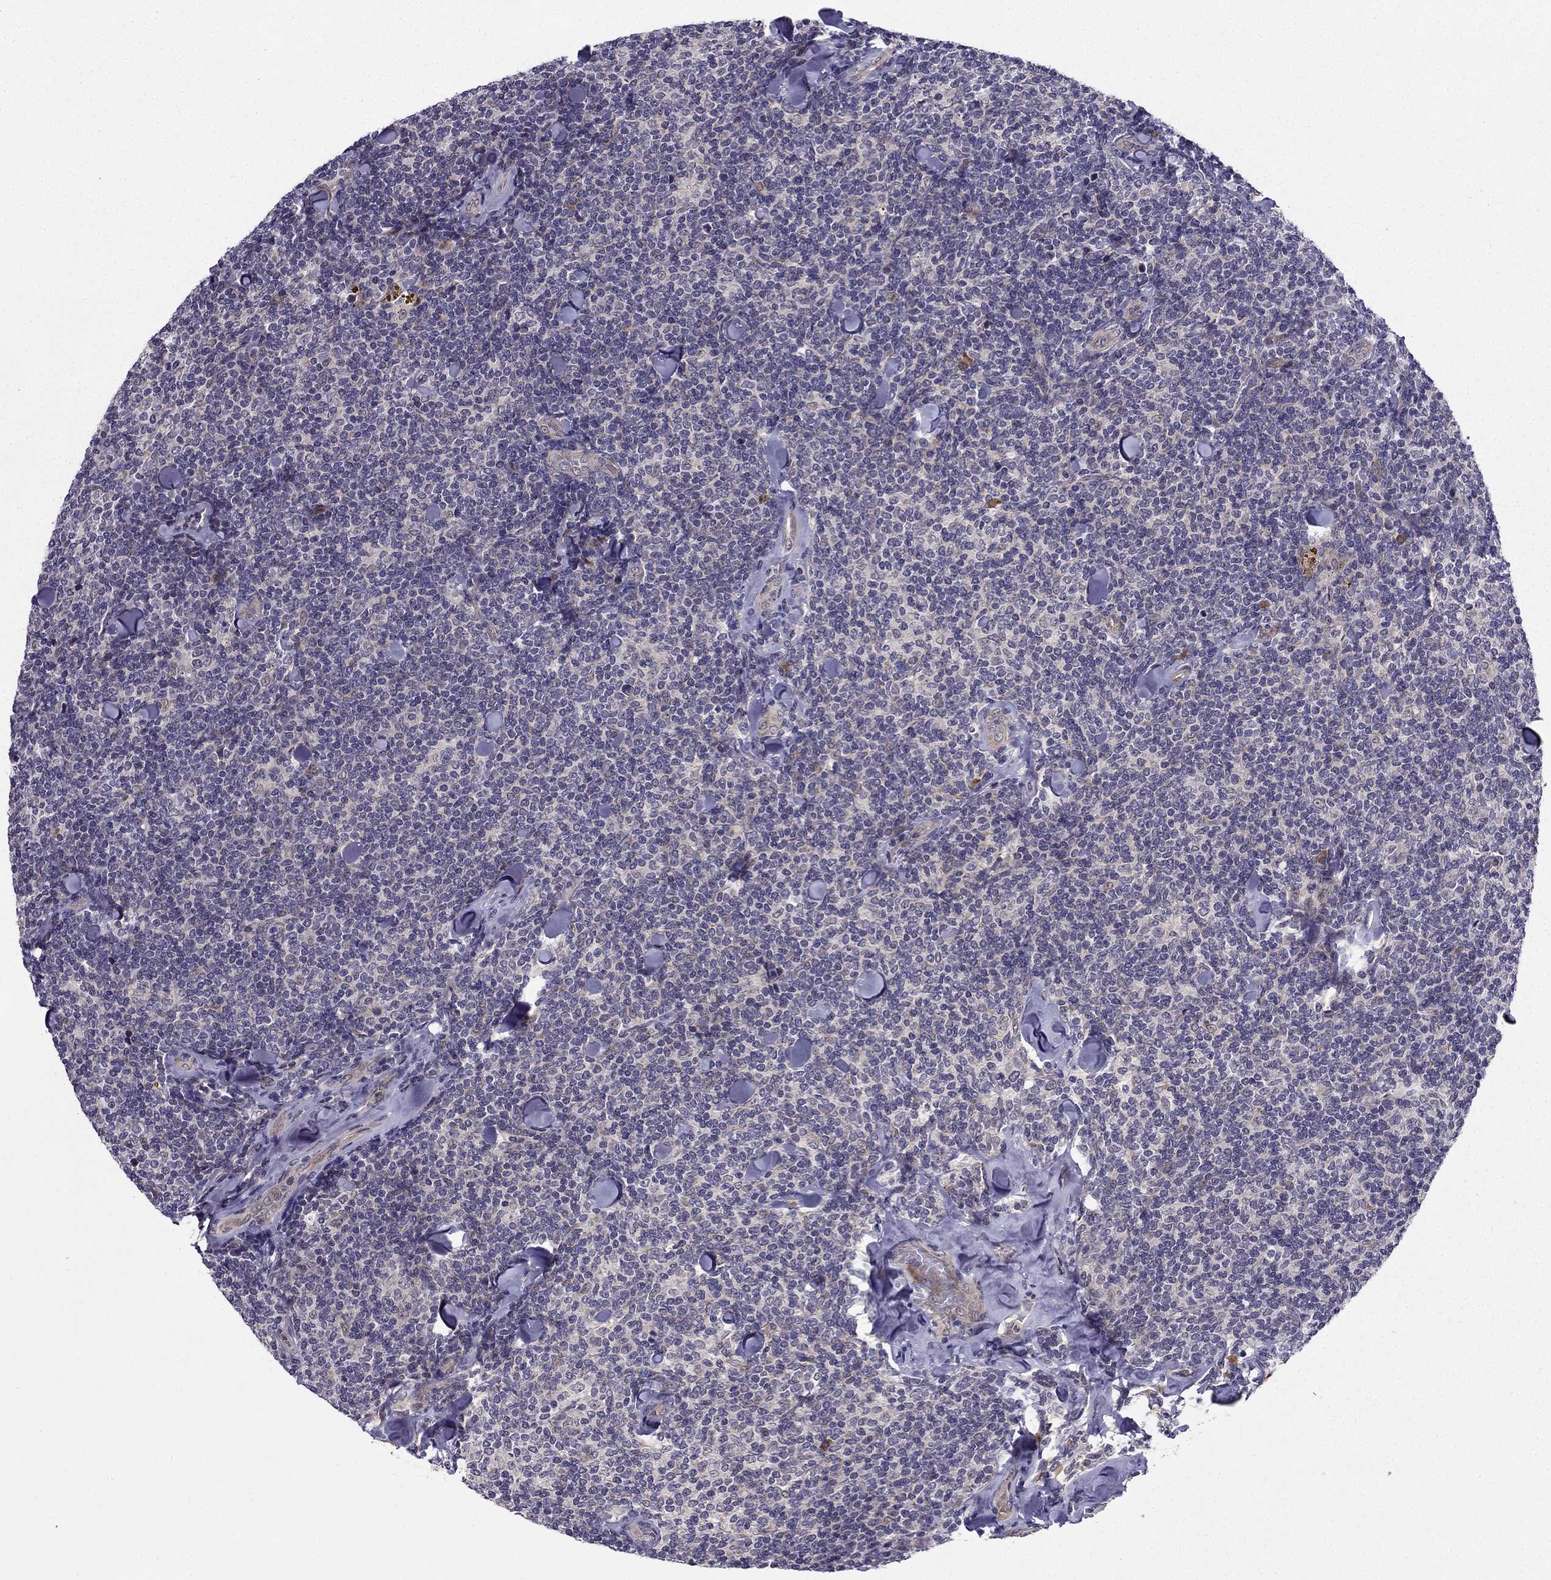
{"staining": {"intensity": "negative", "quantity": "none", "location": "none"}, "tissue": "lymphoma", "cell_type": "Tumor cells", "image_type": "cancer", "snomed": [{"axis": "morphology", "description": "Malignant lymphoma, non-Hodgkin's type, Low grade"}, {"axis": "topography", "description": "Lymph node"}], "caption": "This is an immunohistochemistry (IHC) photomicrograph of human lymphoma. There is no staining in tumor cells.", "gene": "ARHGEF28", "patient": {"sex": "female", "age": 56}}